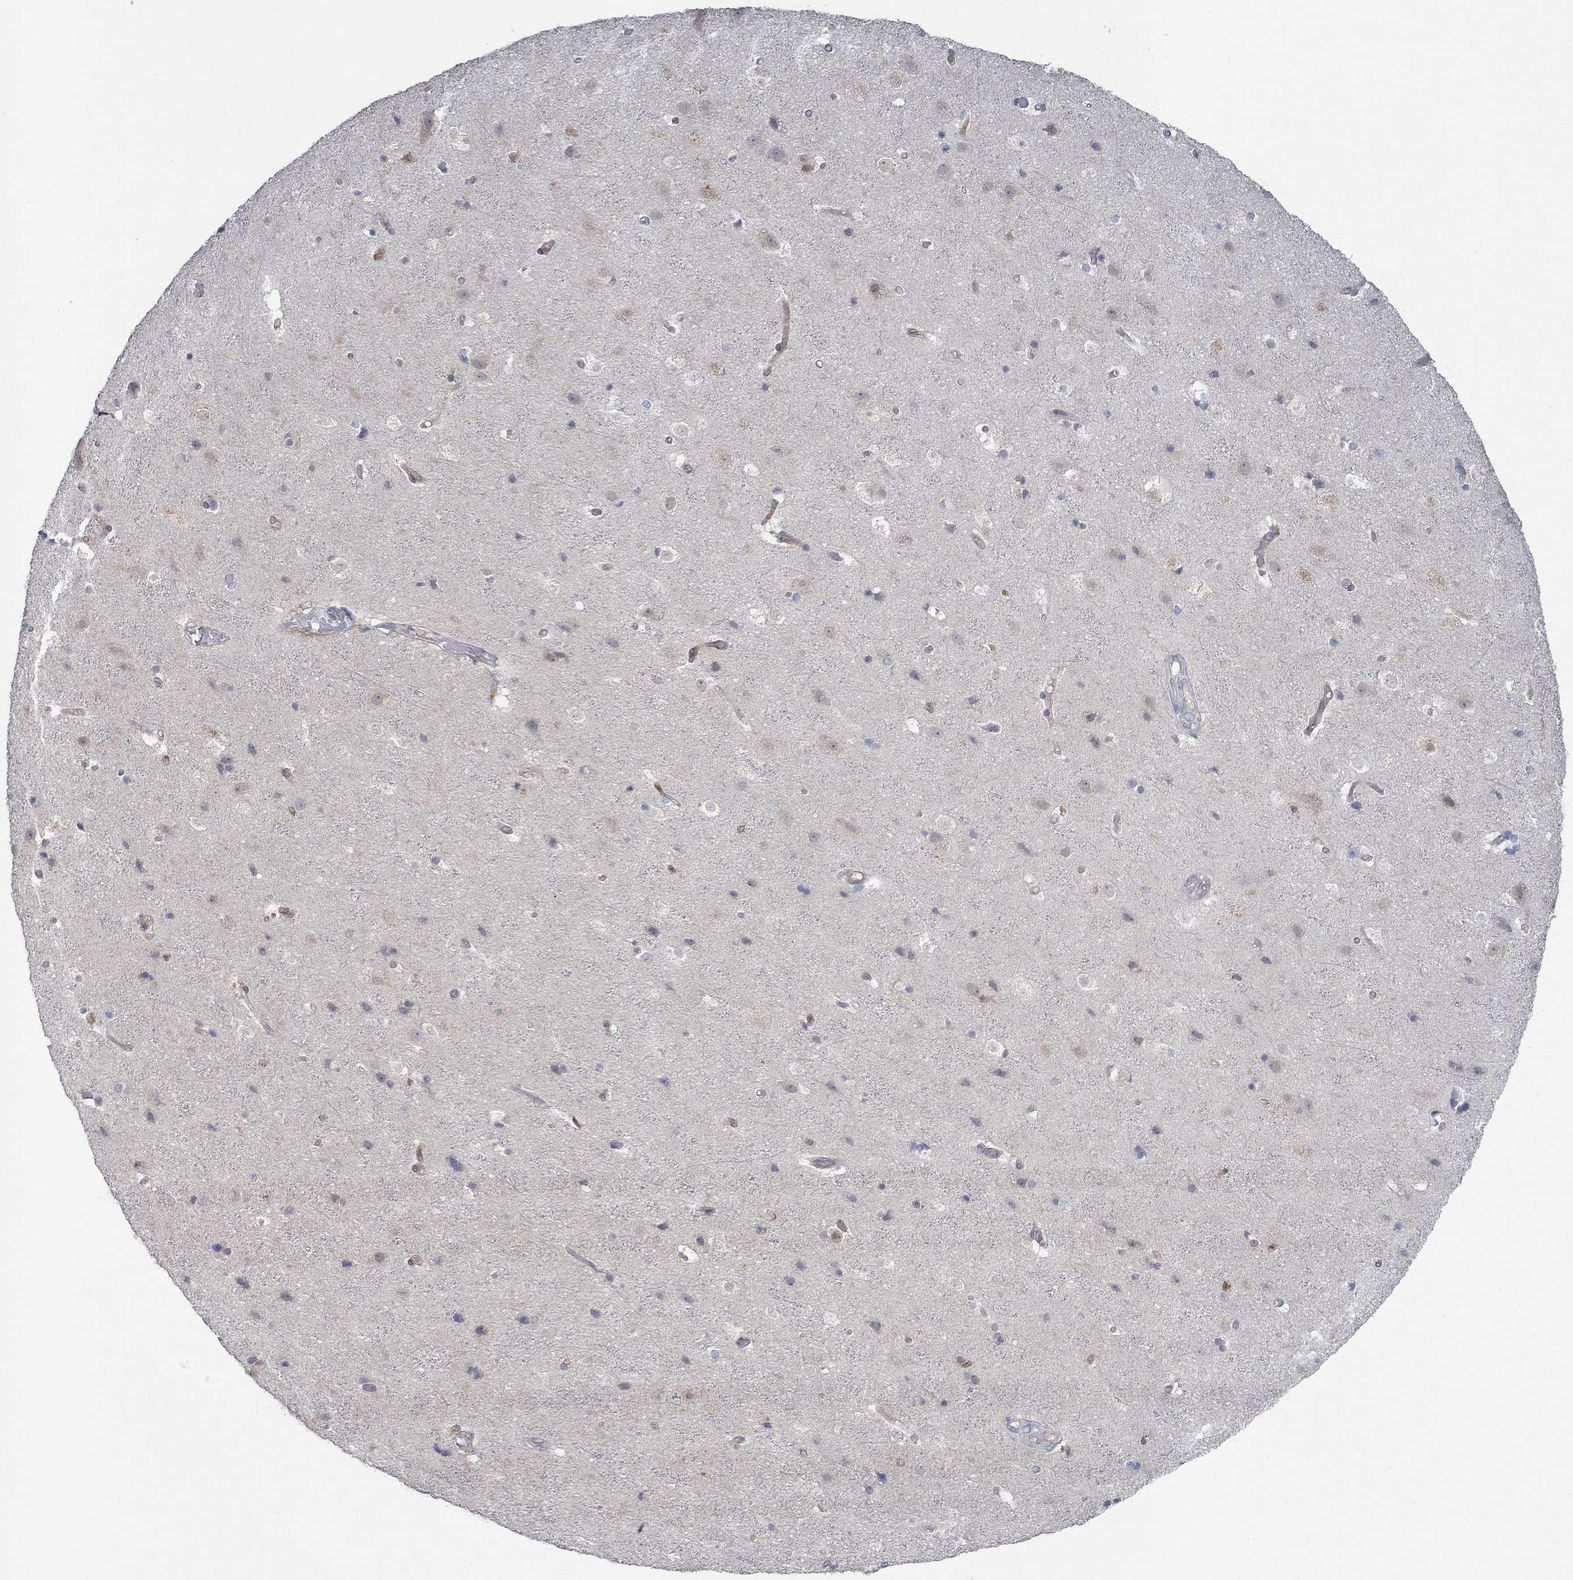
{"staining": {"intensity": "negative", "quantity": "none", "location": "none"}, "tissue": "cerebral cortex", "cell_type": "Endothelial cells", "image_type": "normal", "snomed": [{"axis": "morphology", "description": "Normal tissue, NOS"}, {"axis": "topography", "description": "Cerebral cortex"}], "caption": "Immunohistochemistry image of unremarkable cerebral cortex stained for a protein (brown), which exhibits no staining in endothelial cells. Brightfield microscopy of IHC stained with DAB (3,3'-diaminobenzidine) (brown) and hematoxylin (blue), captured at high magnification.", "gene": "MTHFR", "patient": {"sex": "female", "age": 52}}